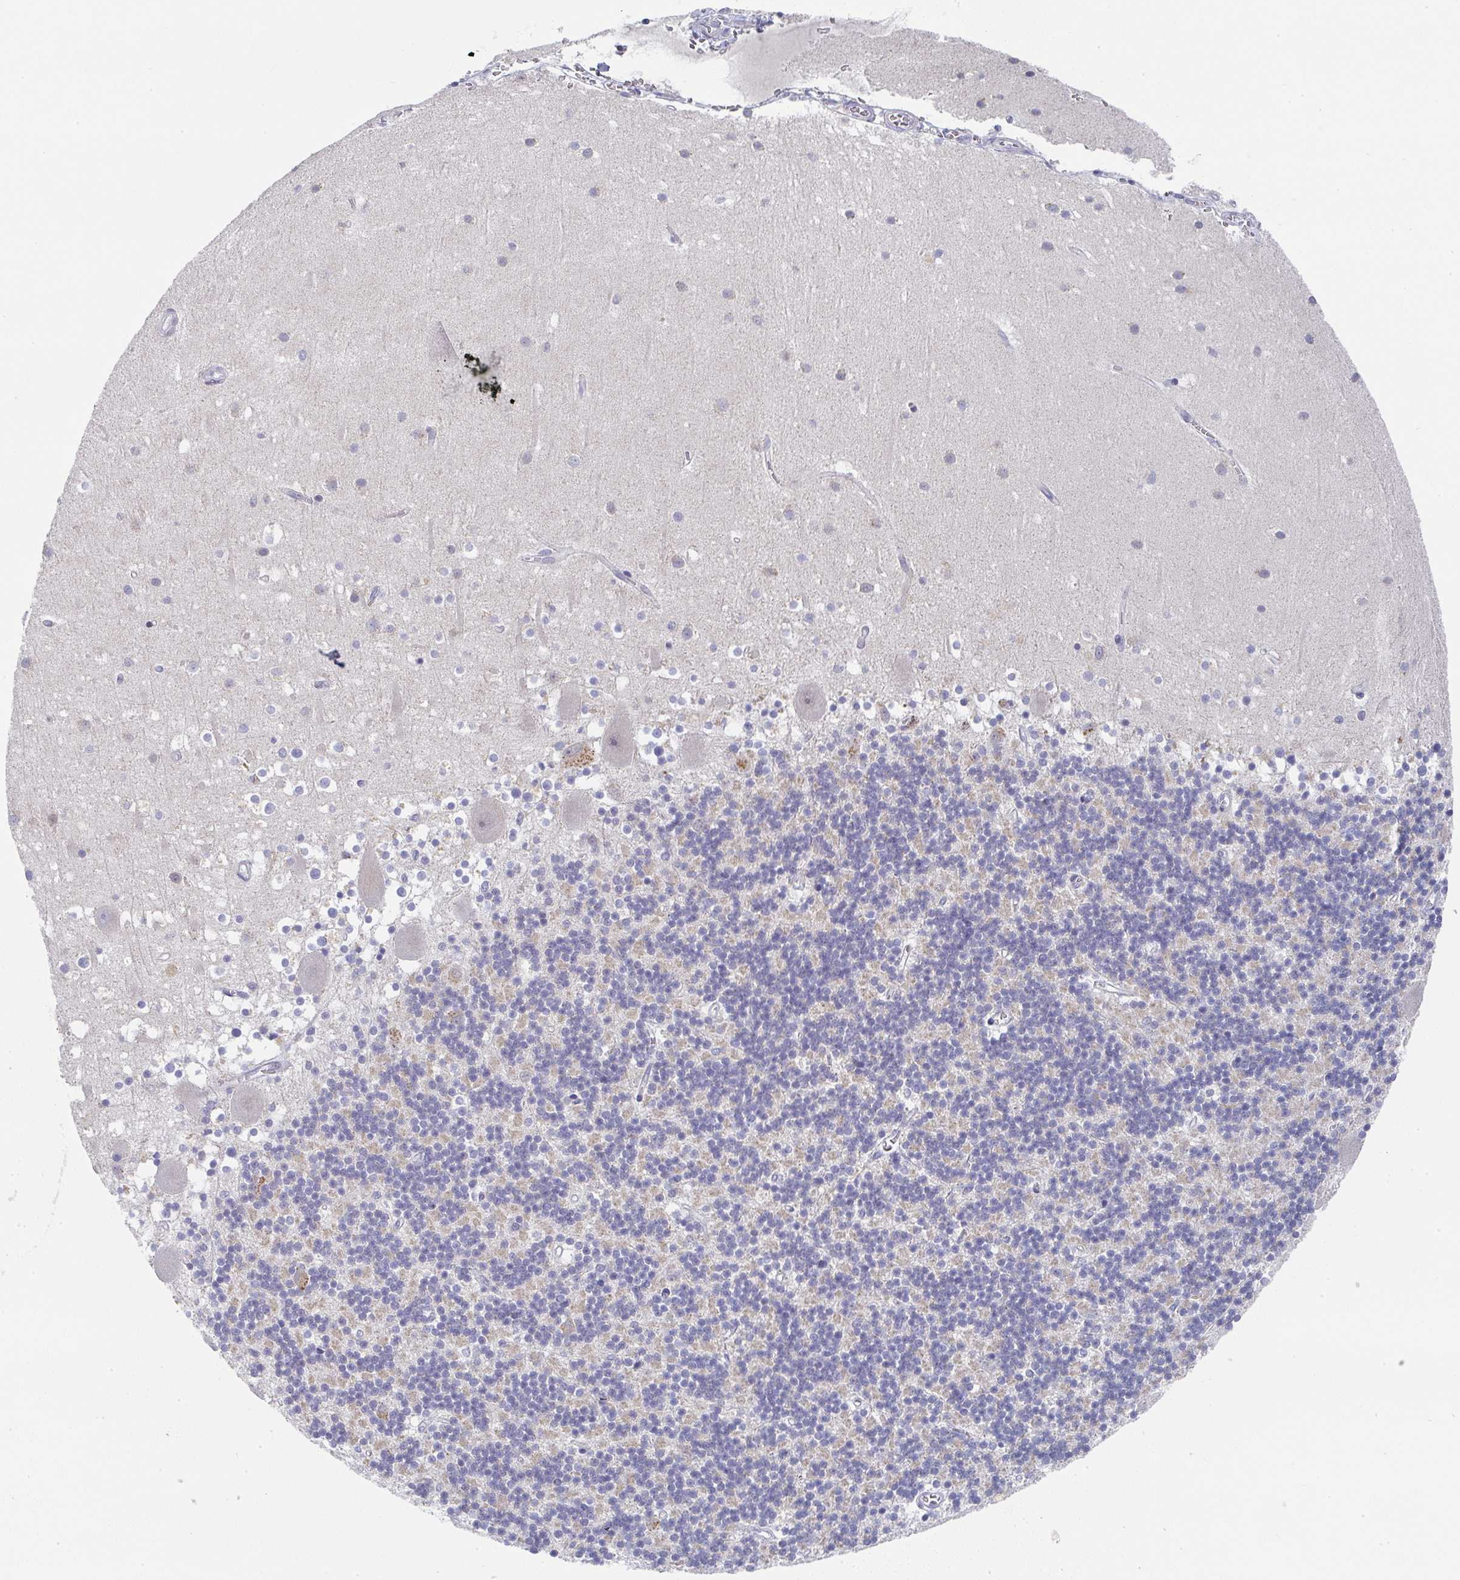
{"staining": {"intensity": "weak", "quantity": "25%-75%", "location": "cytoplasmic/membranous"}, "tissue": "cerebellum", "cell_type": "Cells in granular layer", "image_type": "normal", "snomed": [{"axis": "morphology", "description": "Normal tissue, NOS"}, {"axis": "topography", "description": "Cerebellum"}], "caption": "Cerebellum stained for a protein demonstrates weak cytoplasmic/membranous positivity in cells in granular layer.", "gene": "NCF1", "patient": {"sex": "male", "age": 54}}